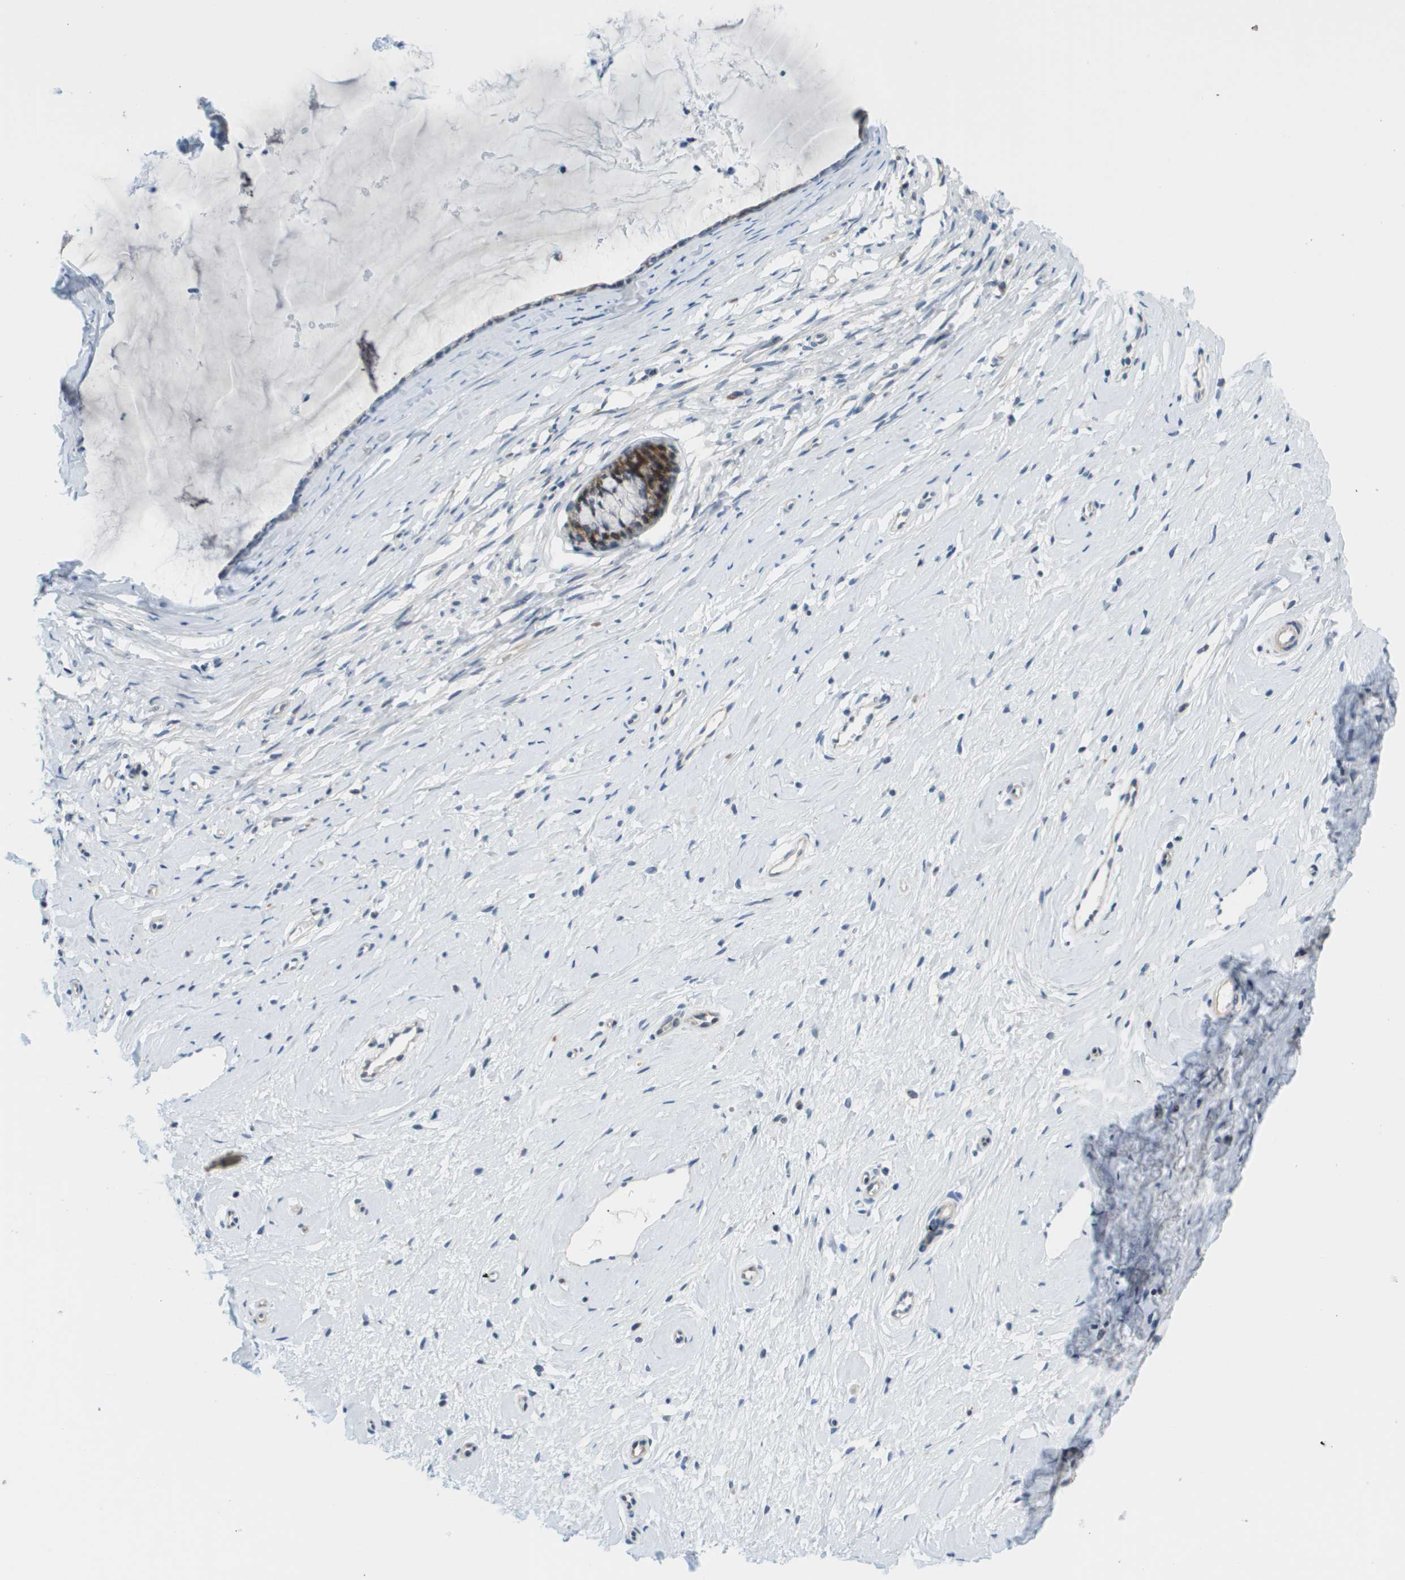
{"staining": {"intensity": "moderate", "quantity": "<25%", "location": "cytoplasmic/membranous"}, "tissue": "cervix", "cell_type": "Glandular cells", "image_type": "normal", "snomed": [{"axis": "morphology", "description": "Normal tissue, NOS"}, {"axis": "topography", "description": "Cervix"}], "caption": "Protein expression analysis of benign cervix shows moderate cytoplasmic/membranous expression in about <25% of glandular cells. (DAB (3,3'-diaminobenzidine) = brown stain, brightfield microscopy at high magnification).", "gene": "KRT23", "patient": {"sex": "female", "age": 39}}